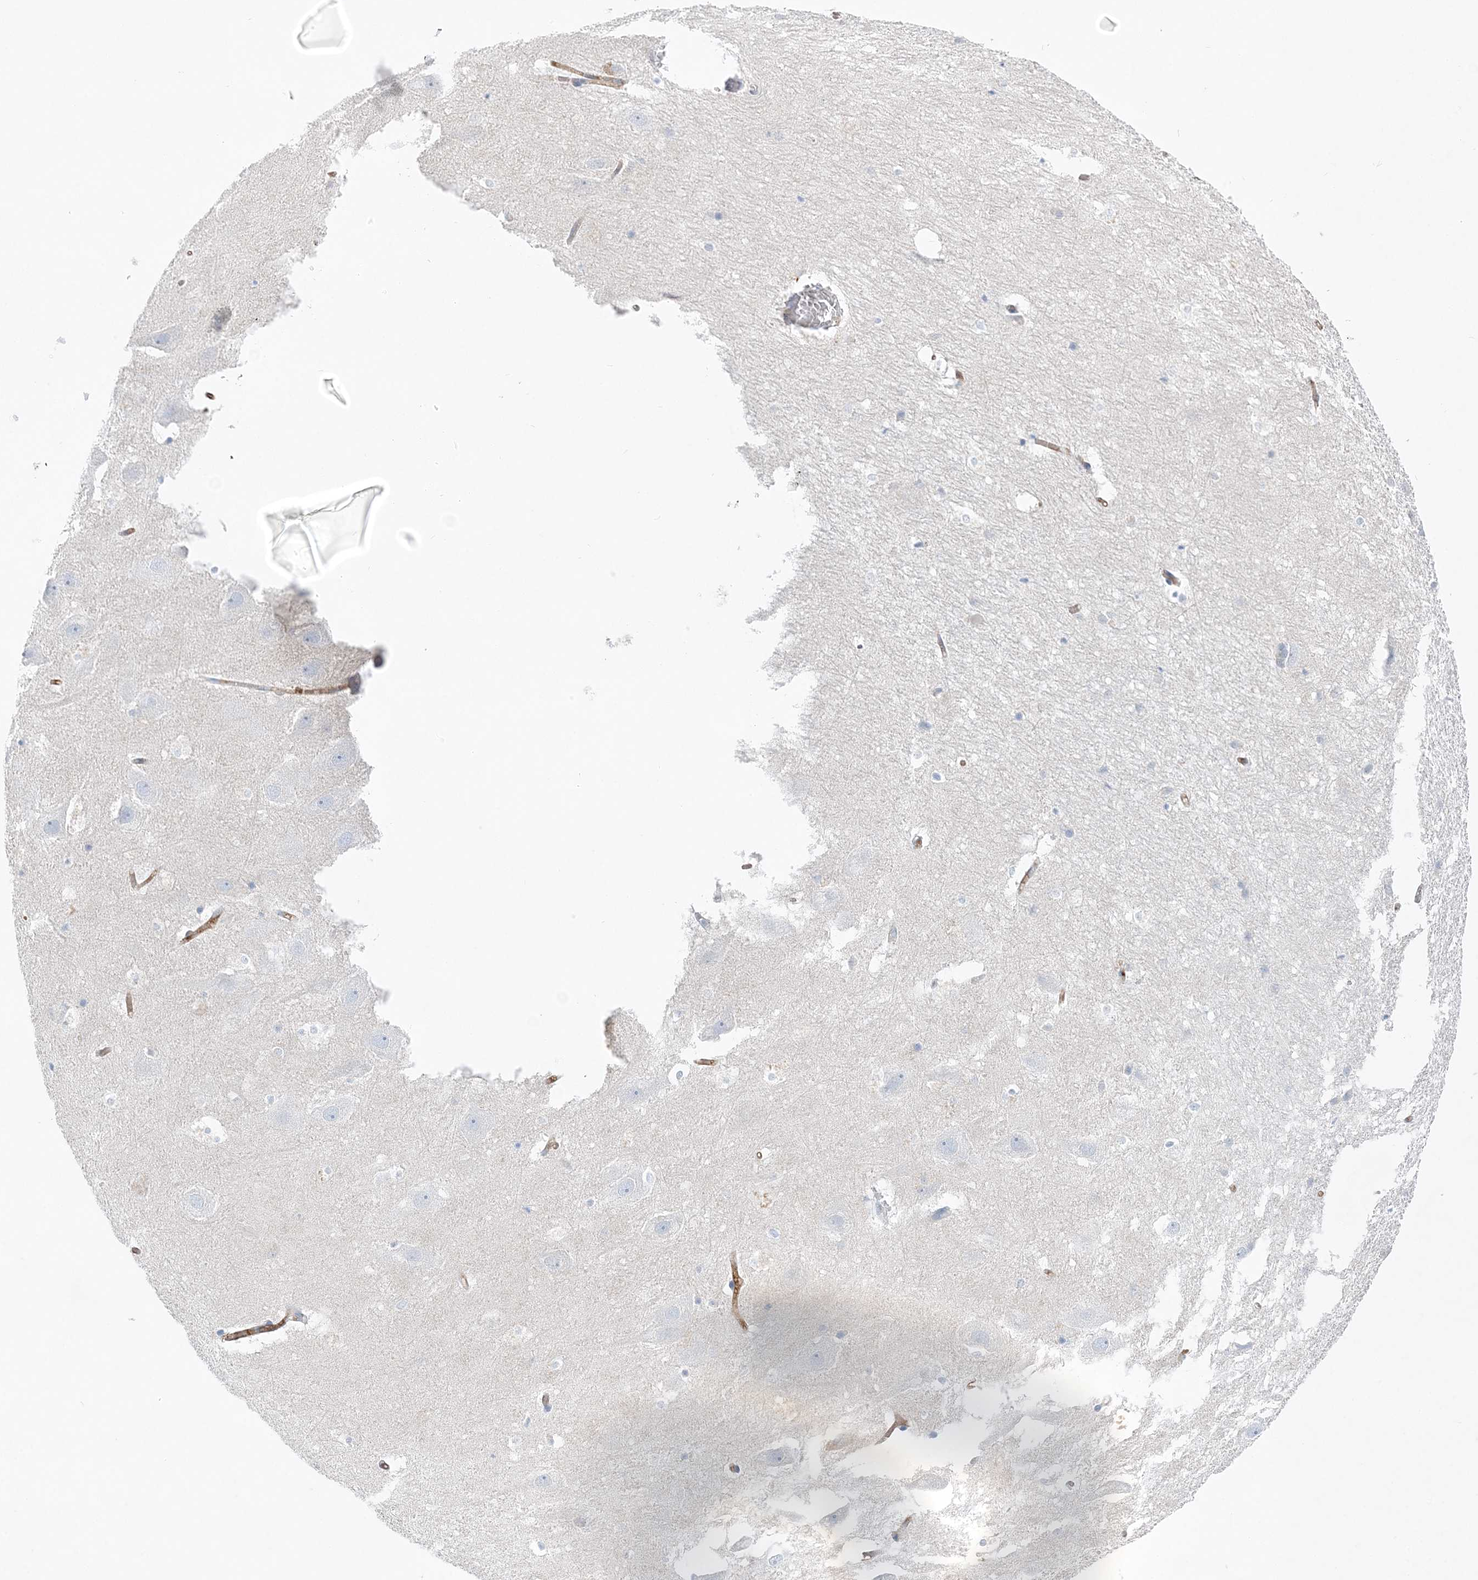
{"staining": {"intensity": "negative", "quantity": "none", "location": "none"}, "tissue": "hippocampus", "cell_type": "Glial cells", "image_type": "normal", "snomed": [{"axis": "morphology", "description": "Normal tissue, NOS"}, {"axis": "topography", "description": "Hippocampus"}], "caption": "Glial cells show no significant protein positivity in benign hippocampus.", "gene": "SLC5A6", "patient": {"sex": "female", "age": 52}}